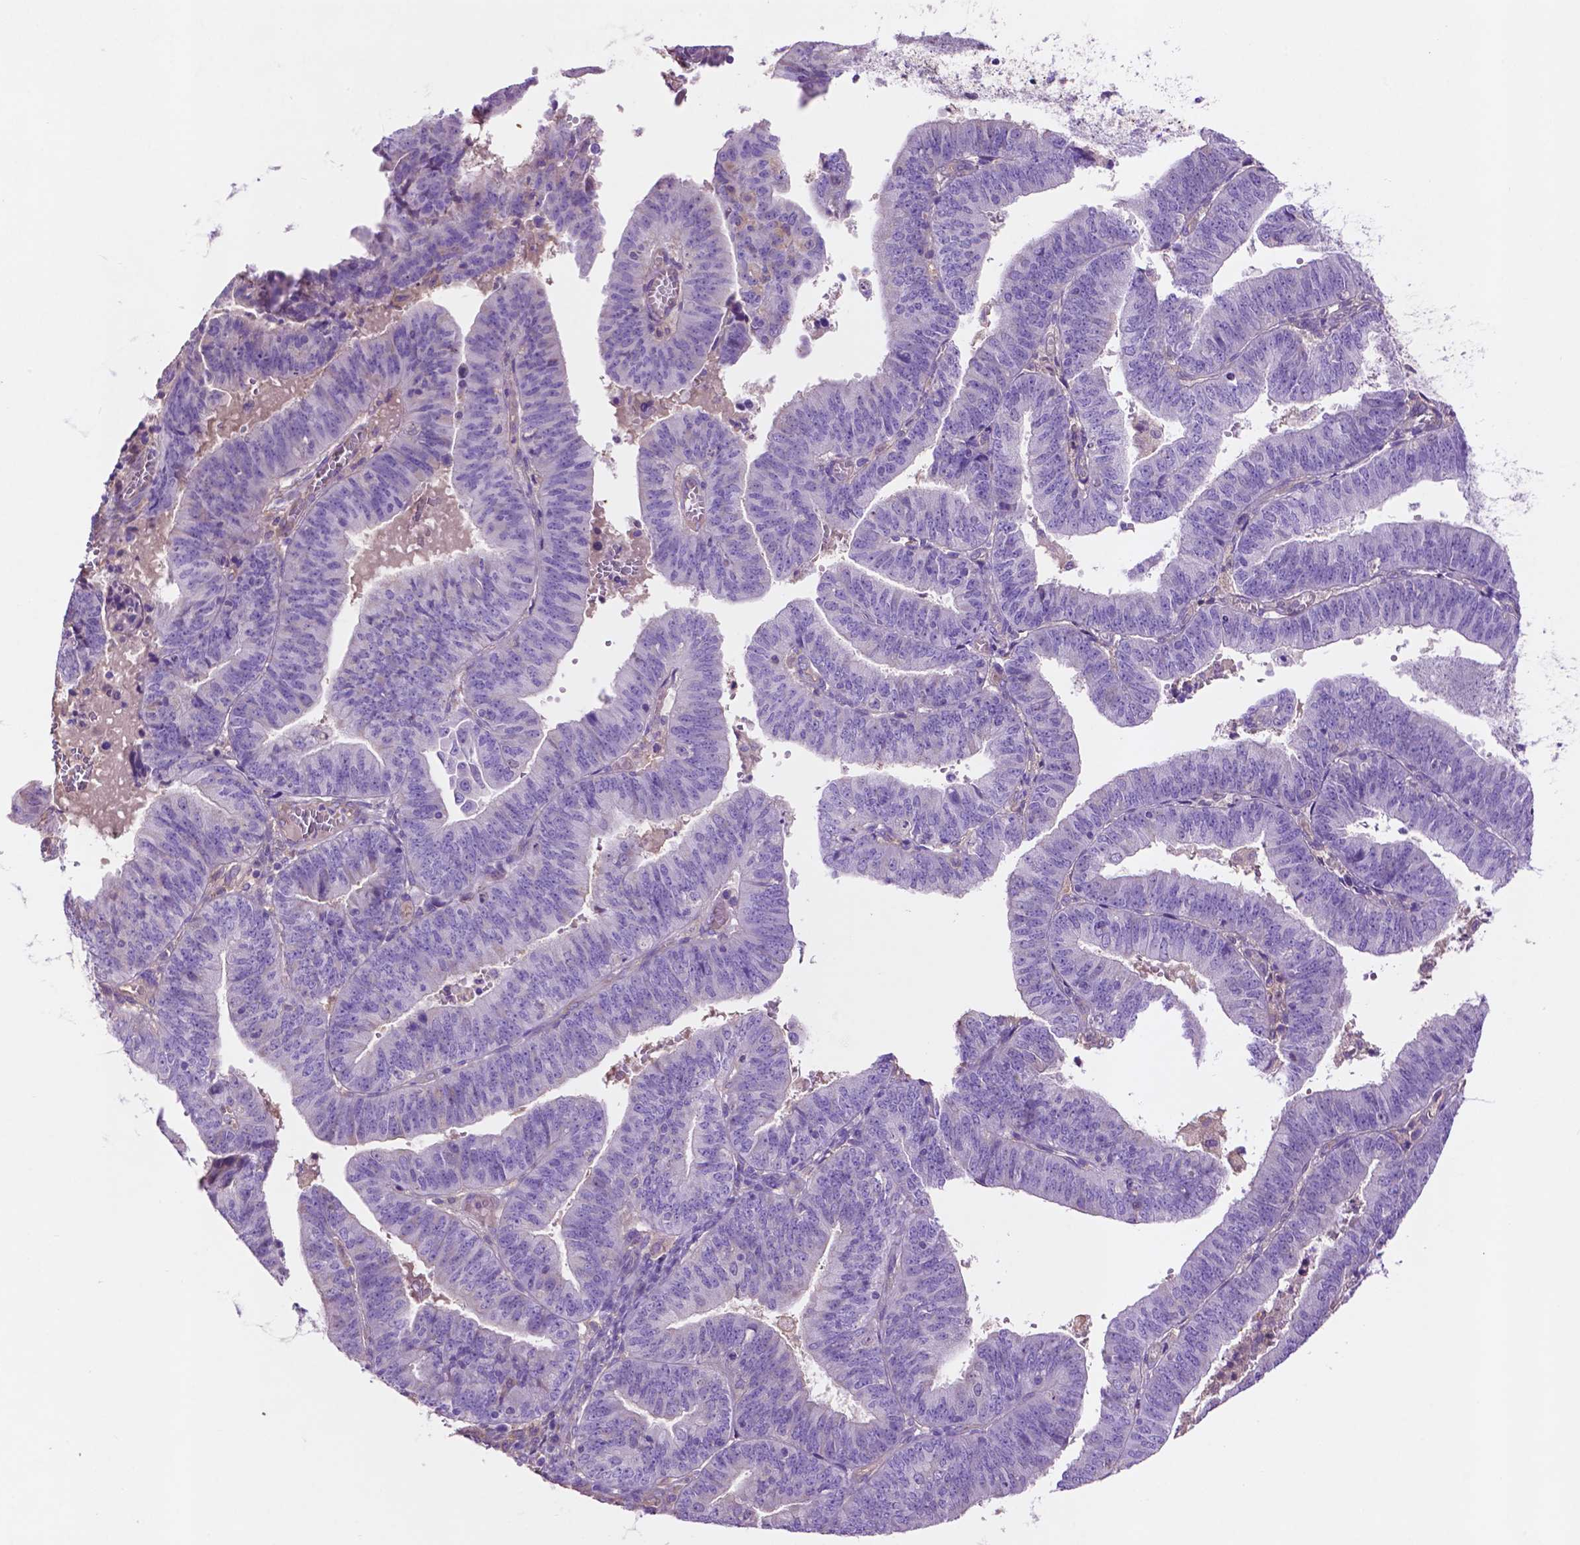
{"staining": {"intensity": "negative", "quantity": "none", "location": "none"}, "tissue": "endometrial cancer", "cell_type": "Tumor cells", "image_type": "cancer", "snomed": [{"axis": "morphology", "description": "Adenocarcinoma, NOS"}, {"axis": "topography", "description": "Endometrium"}], "caption": "The image exhibits no staining of tumor cells in endometrial adenocarcinoma.", "gene": "GDPD5", "patient": {"sex": "female", "age": 82}}